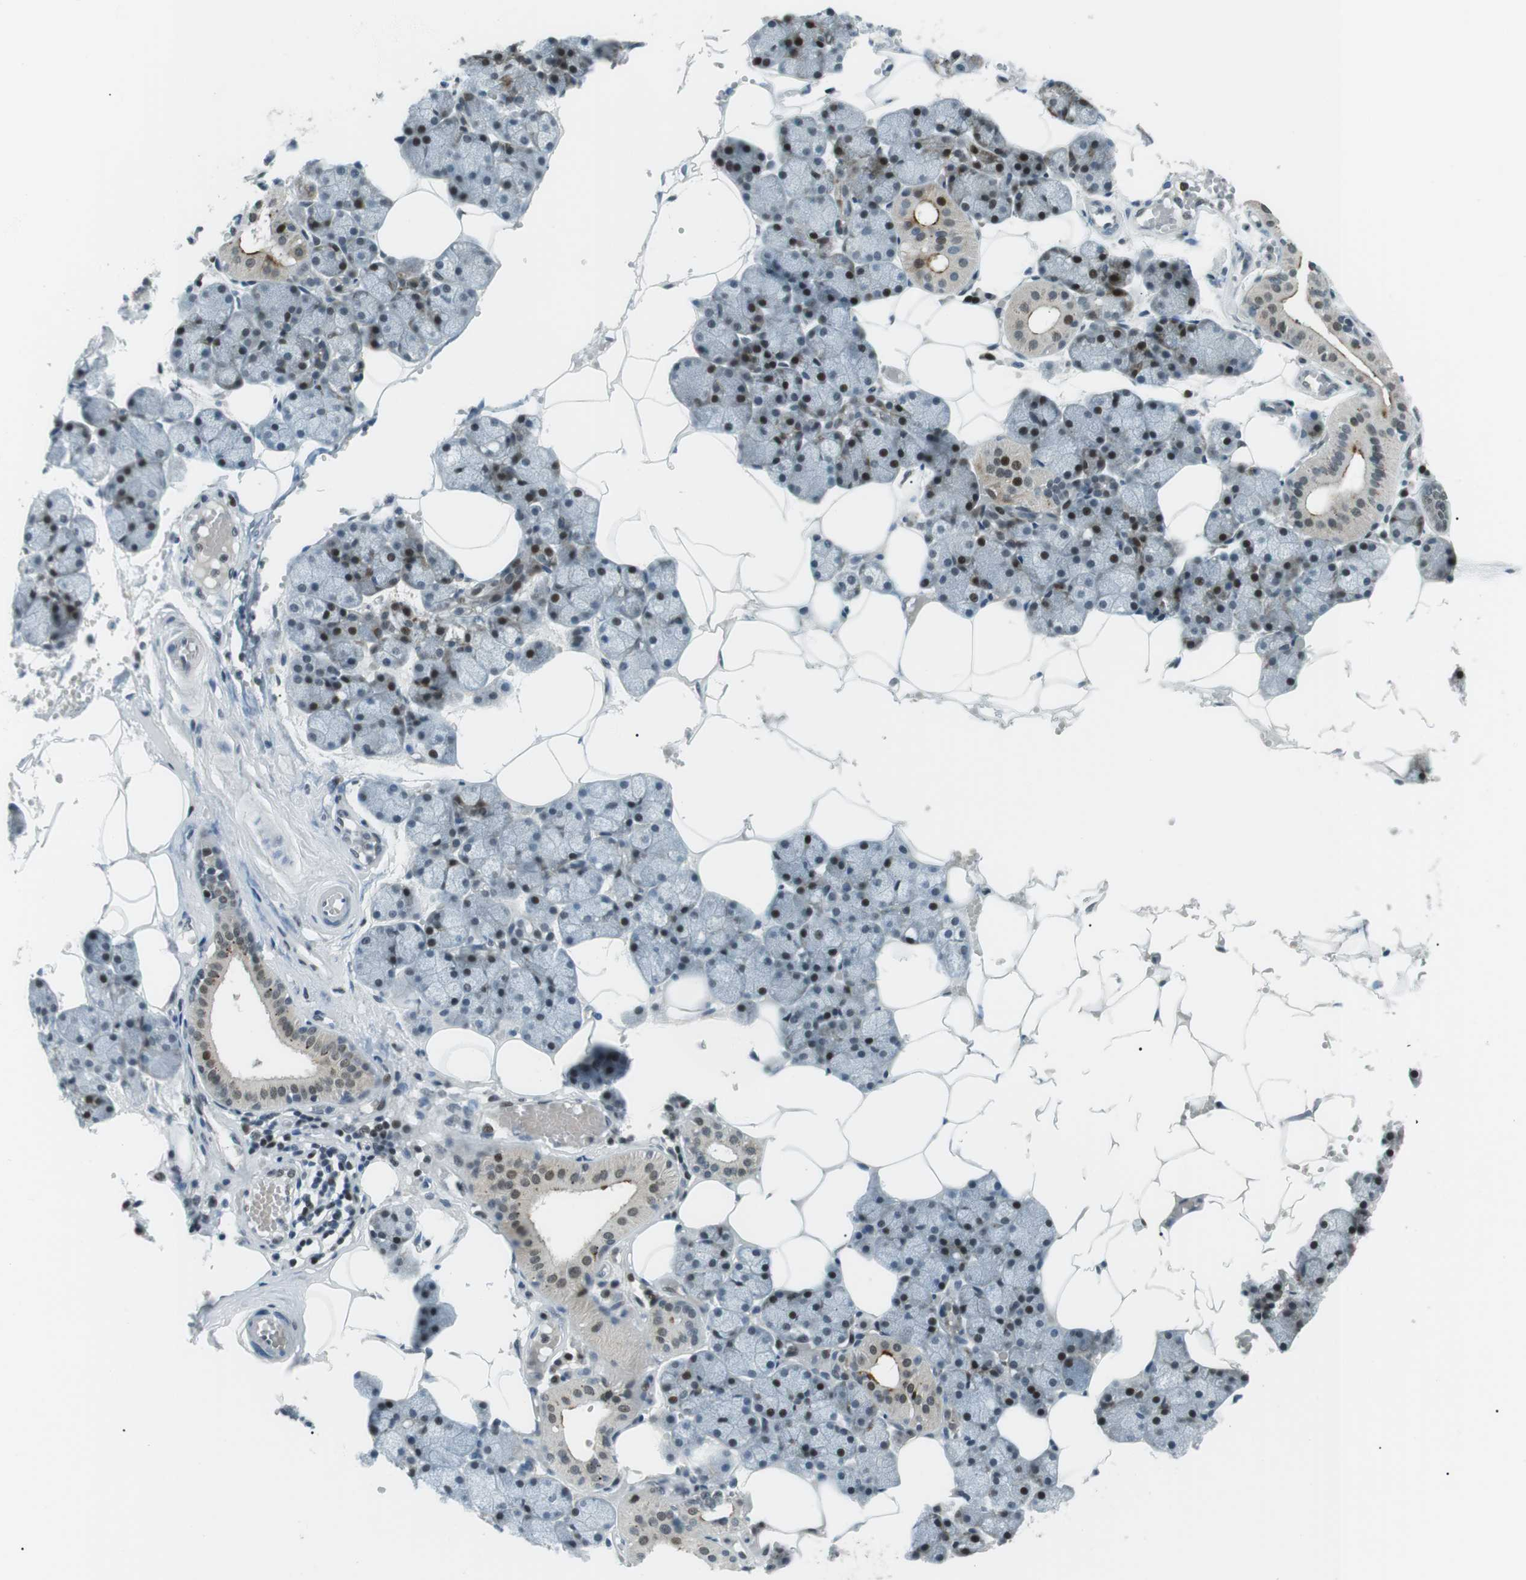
{"staining": {"intensity": "strong", "quantity": "25%-75%", "location": "cytoplasmic/membranous,nuclear"}, "tissue": "salivary gland", "cell_type": "Glandular cells", "image_type": "normal", "snomed": [{"axis": "morphology", "description": "Normal tissue, NOS"}, {"axis": "topography", "description": "Salivary gland"}], "caption": "Immunohistochemistry (DAB) staining of normal salivary gland exhibits strong cytoplasmic/membranous,nuclear protein expression in about 25%-75% of glandular cells.", "gene": "PJA1", "patient": {"sex": "male", "age": 62}}